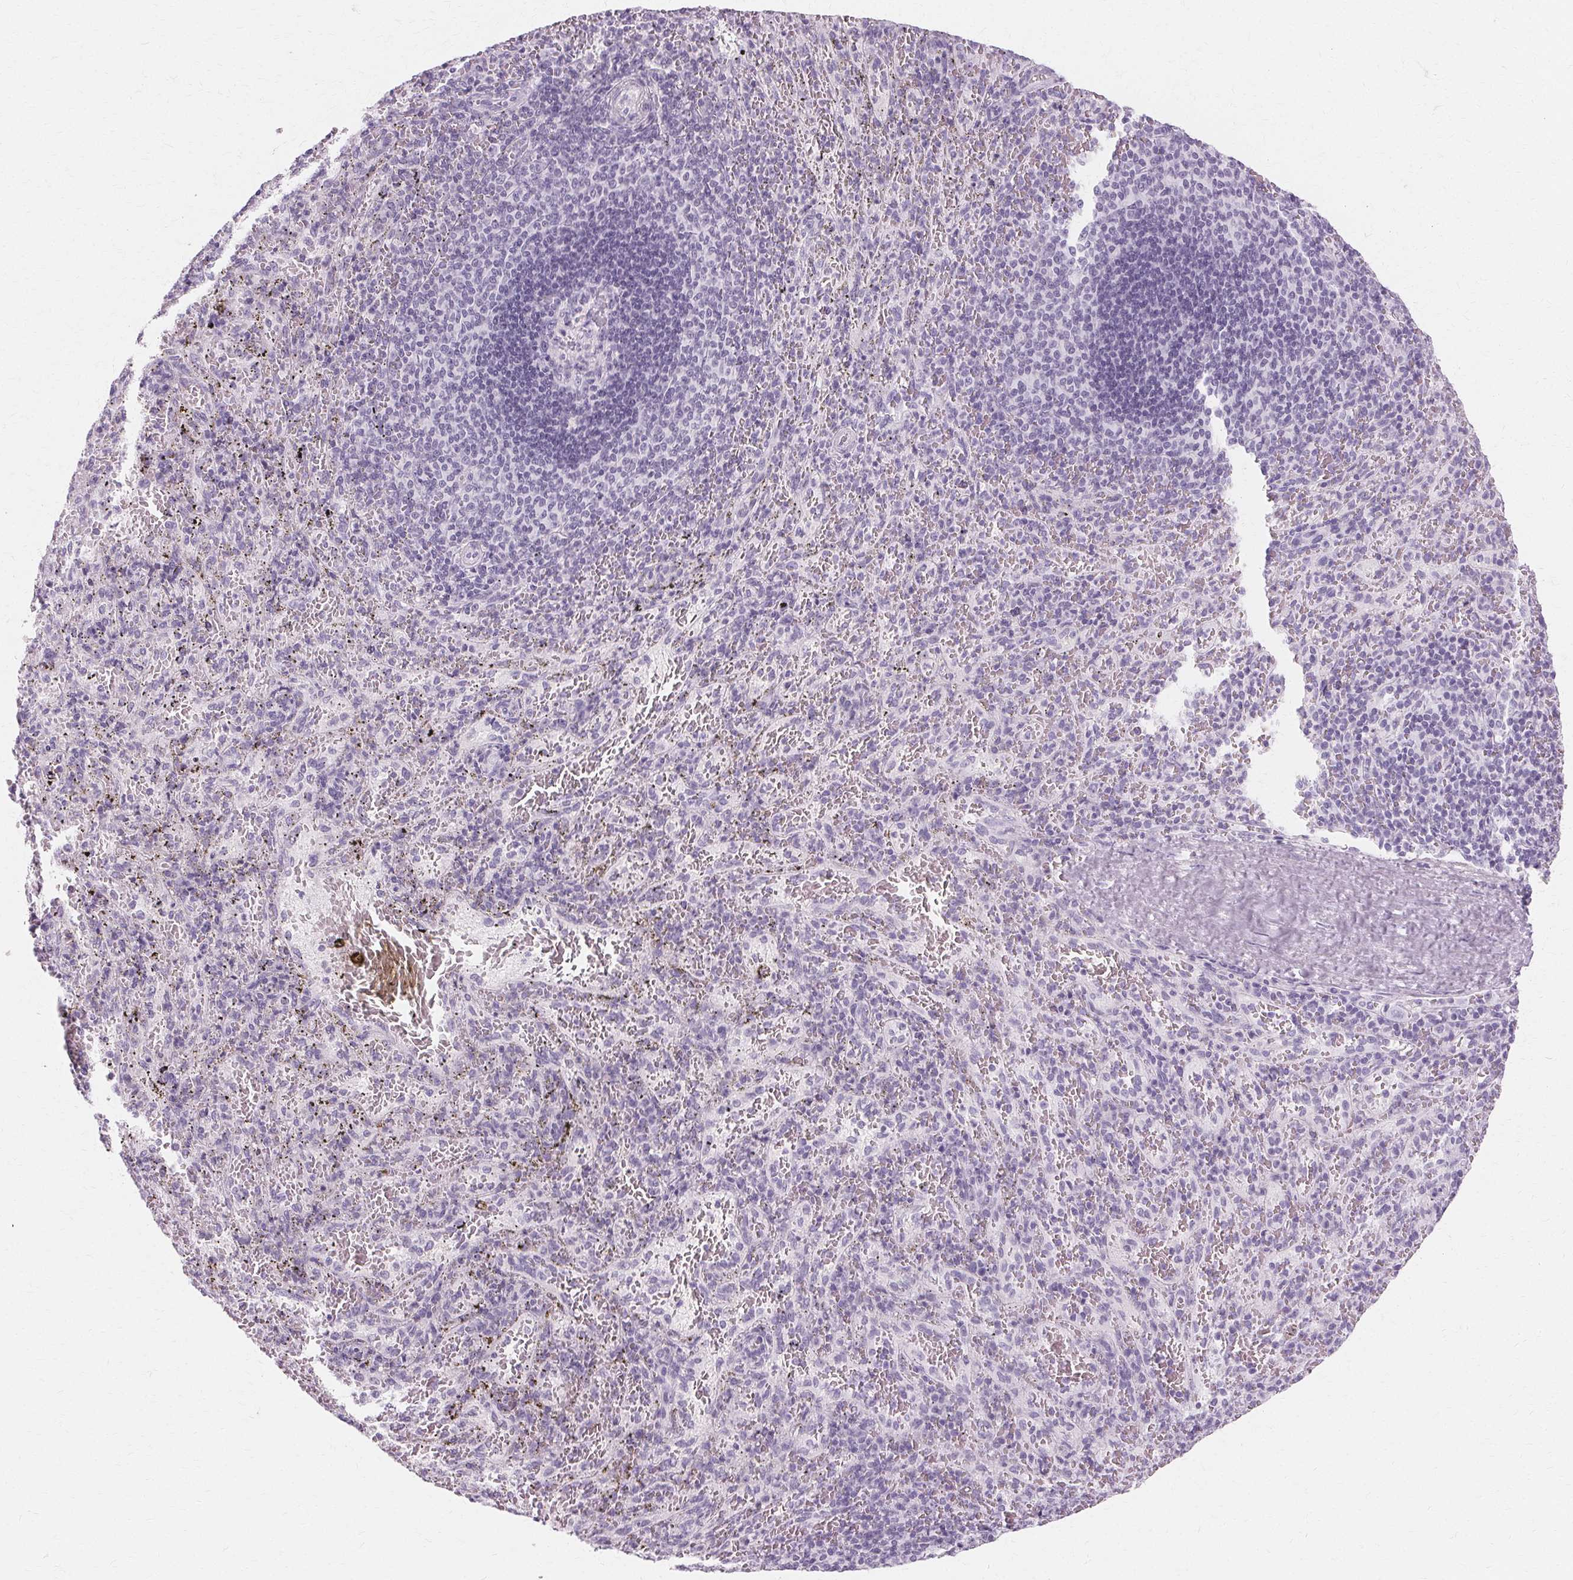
{"staining": {"intensity": "negative", "quantity": "none", "location": "none"}, "tissue": "spleen", "cell_type": "Cells in red pulp", "image_type": "normal", "snomed": [{"axis": "morphology", "description": "Normal tissue, NOS"}, {"axis": "topography", "description": "Spleen"}], "caption": "Immunohistochemistry (IHC) of unremarkable spleen reveals no expression in cells in red pulp. The staining was performed using DAB (3,3'-diaminobenzidine) to visualize the protein expression in brown, while the nuclei were stained in blue with hematoxylin (Magnification: 20x).", "gene": "KRT6A", "patient": {"sex": "male", "age": 57}}